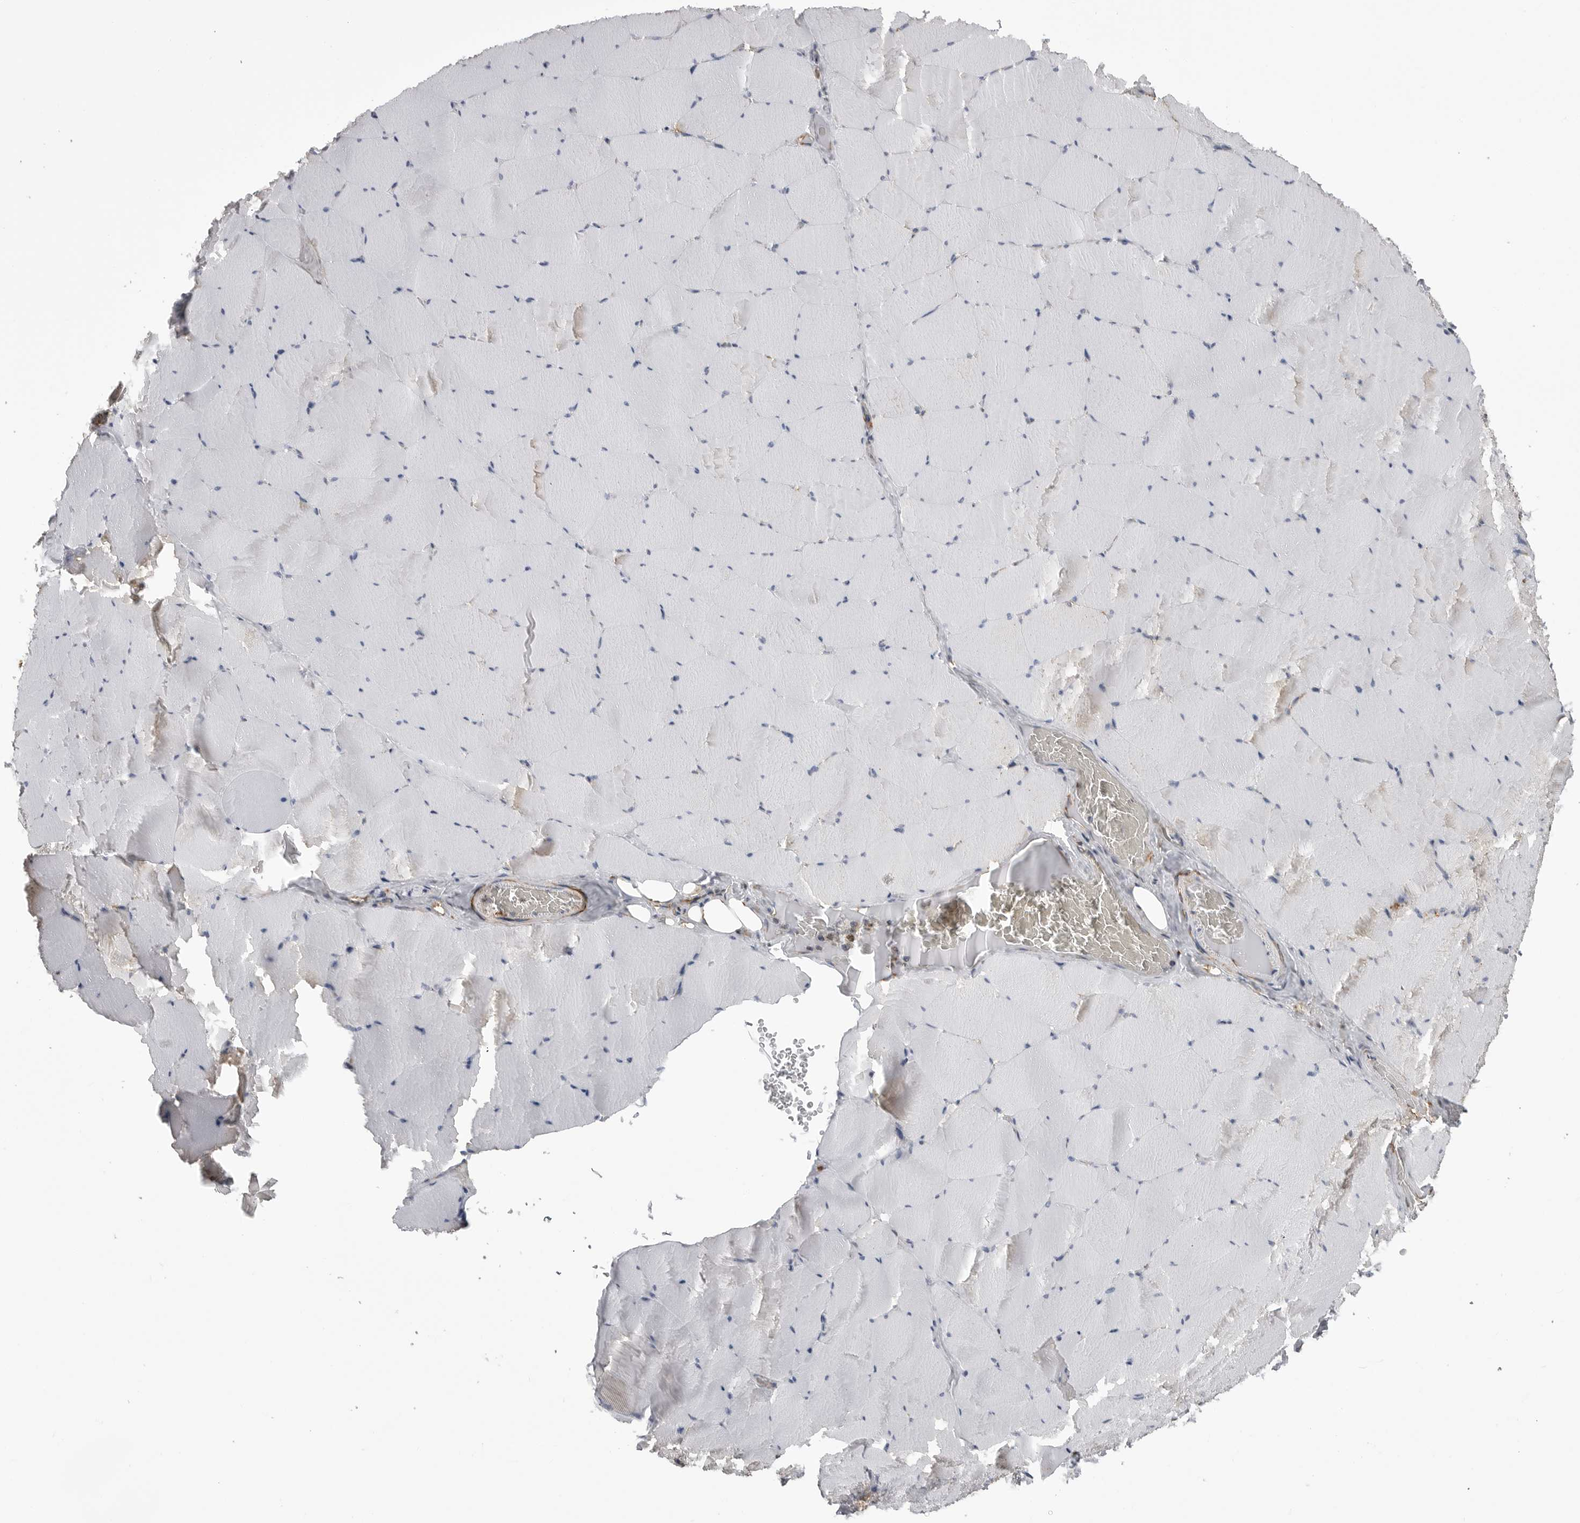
{"staining": {"intensity": "moderate", "quantity": "25%-75%", "location": "cytoplasmic/membranous"}, "tissue": "skeletal muscle", "cell_type": "Myocytes", "image_type": "normal", "snomed": [{"axis": "morphology", "description": "Normal tissue, NOS"}, {"axis": "topography", "description": "Skeletal muscle"}], "caption": "Moderate cytoplasmic/membranous protein expression is identified in about 25%-75% of myocytes in skeletal muscle.", "gene": "FH", "patient": {"sex": "male", "age": 62}}